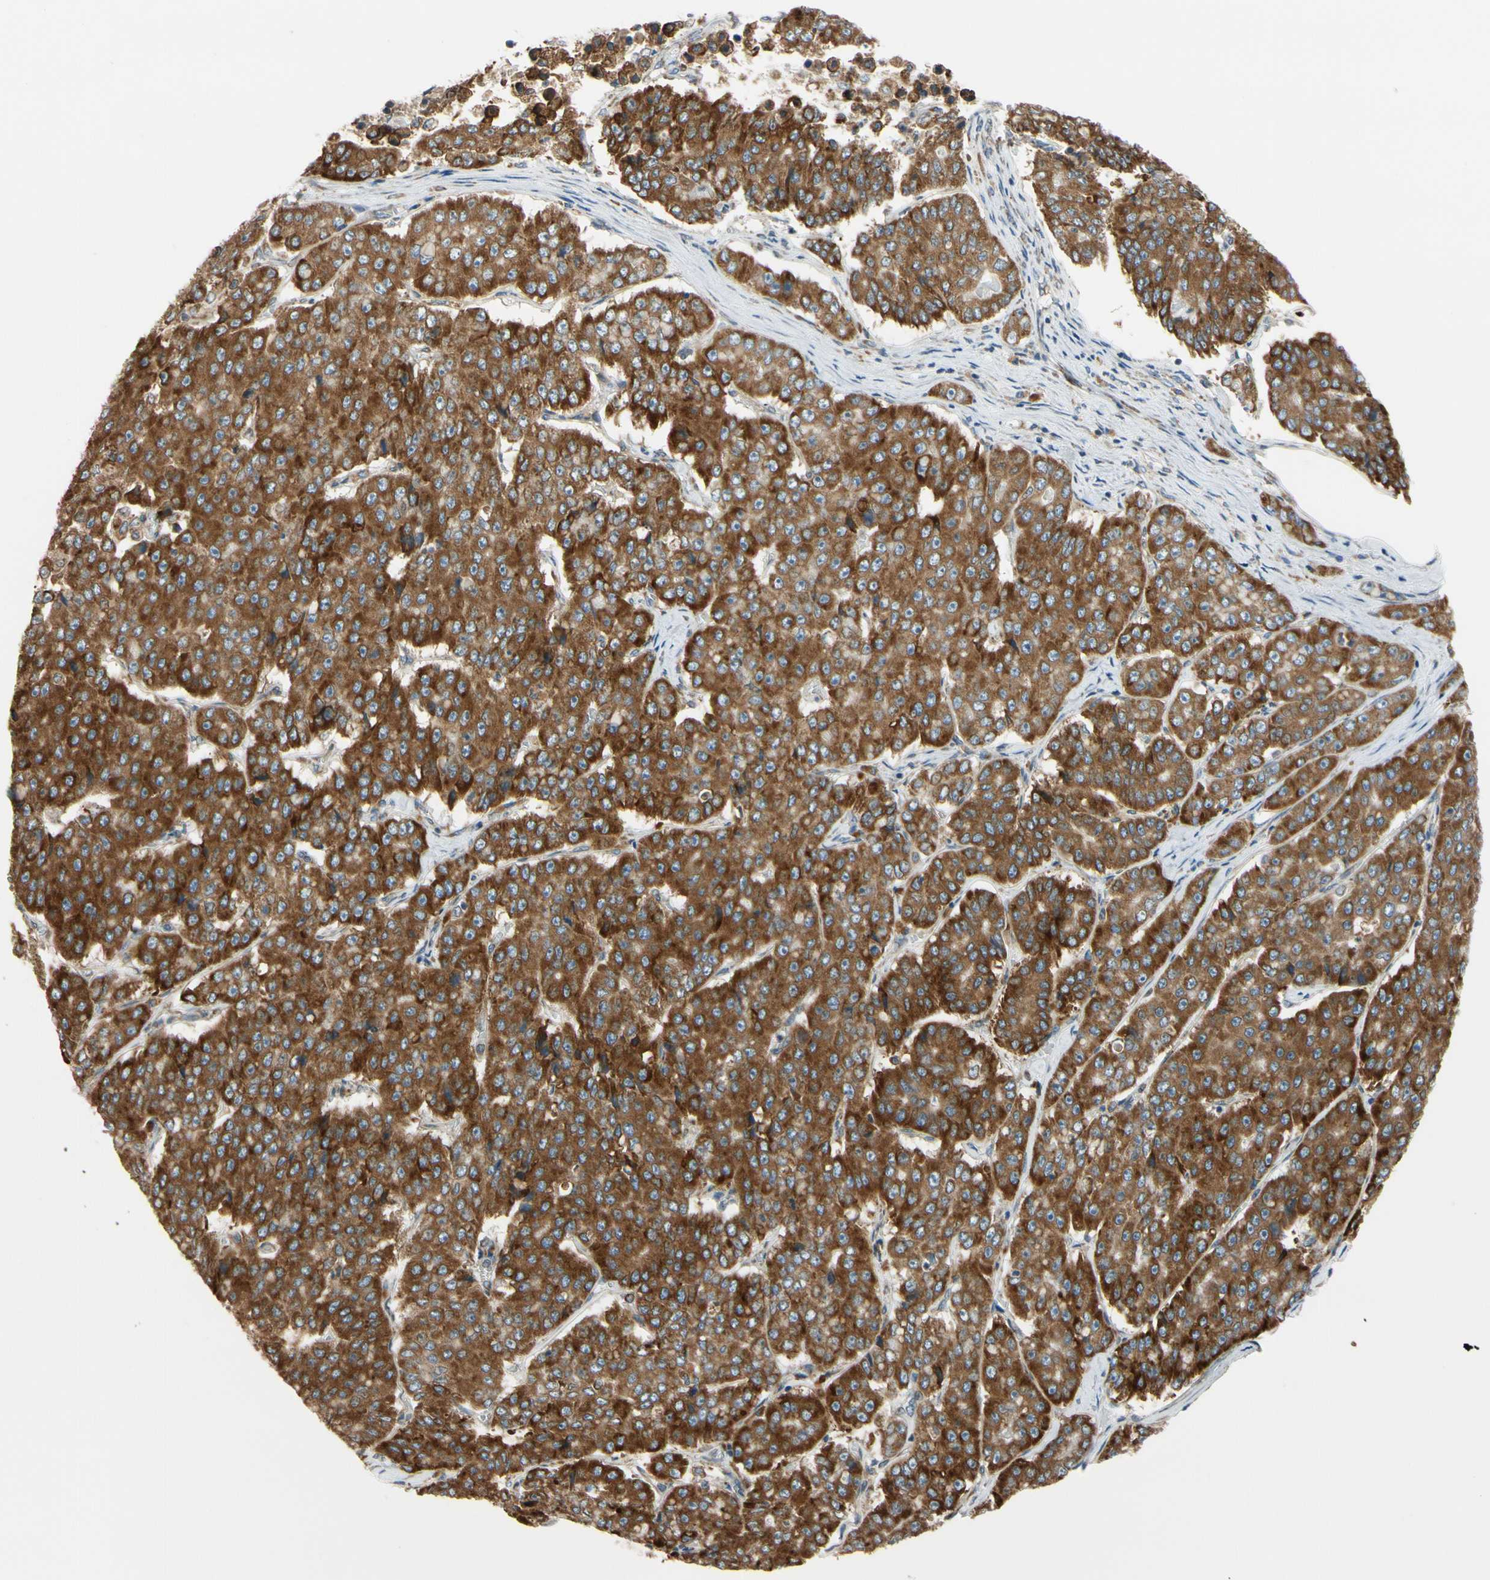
{"staining": {"intensity": "strong", "quantity": ">75%", "location": "cytoplasmic/membranous"}, "tissue": "pancreatic cancer", "cell_type": "Tumor cells", "image_type": "cancer", "snomed": [{"axis": "morphology", "description": "Adenocarcinoma, NOS"}, {"axis": "topography", "description": "Pancreas"}], "caption": "Human pancreatic adenocarcinoma stained with a brown dye demonstrates strong cytoplasmic/membranous positive staining in approximately >75% of tumor cells.", "gene": "RPN2", "patient": {"sex": "male", "age": 50}}